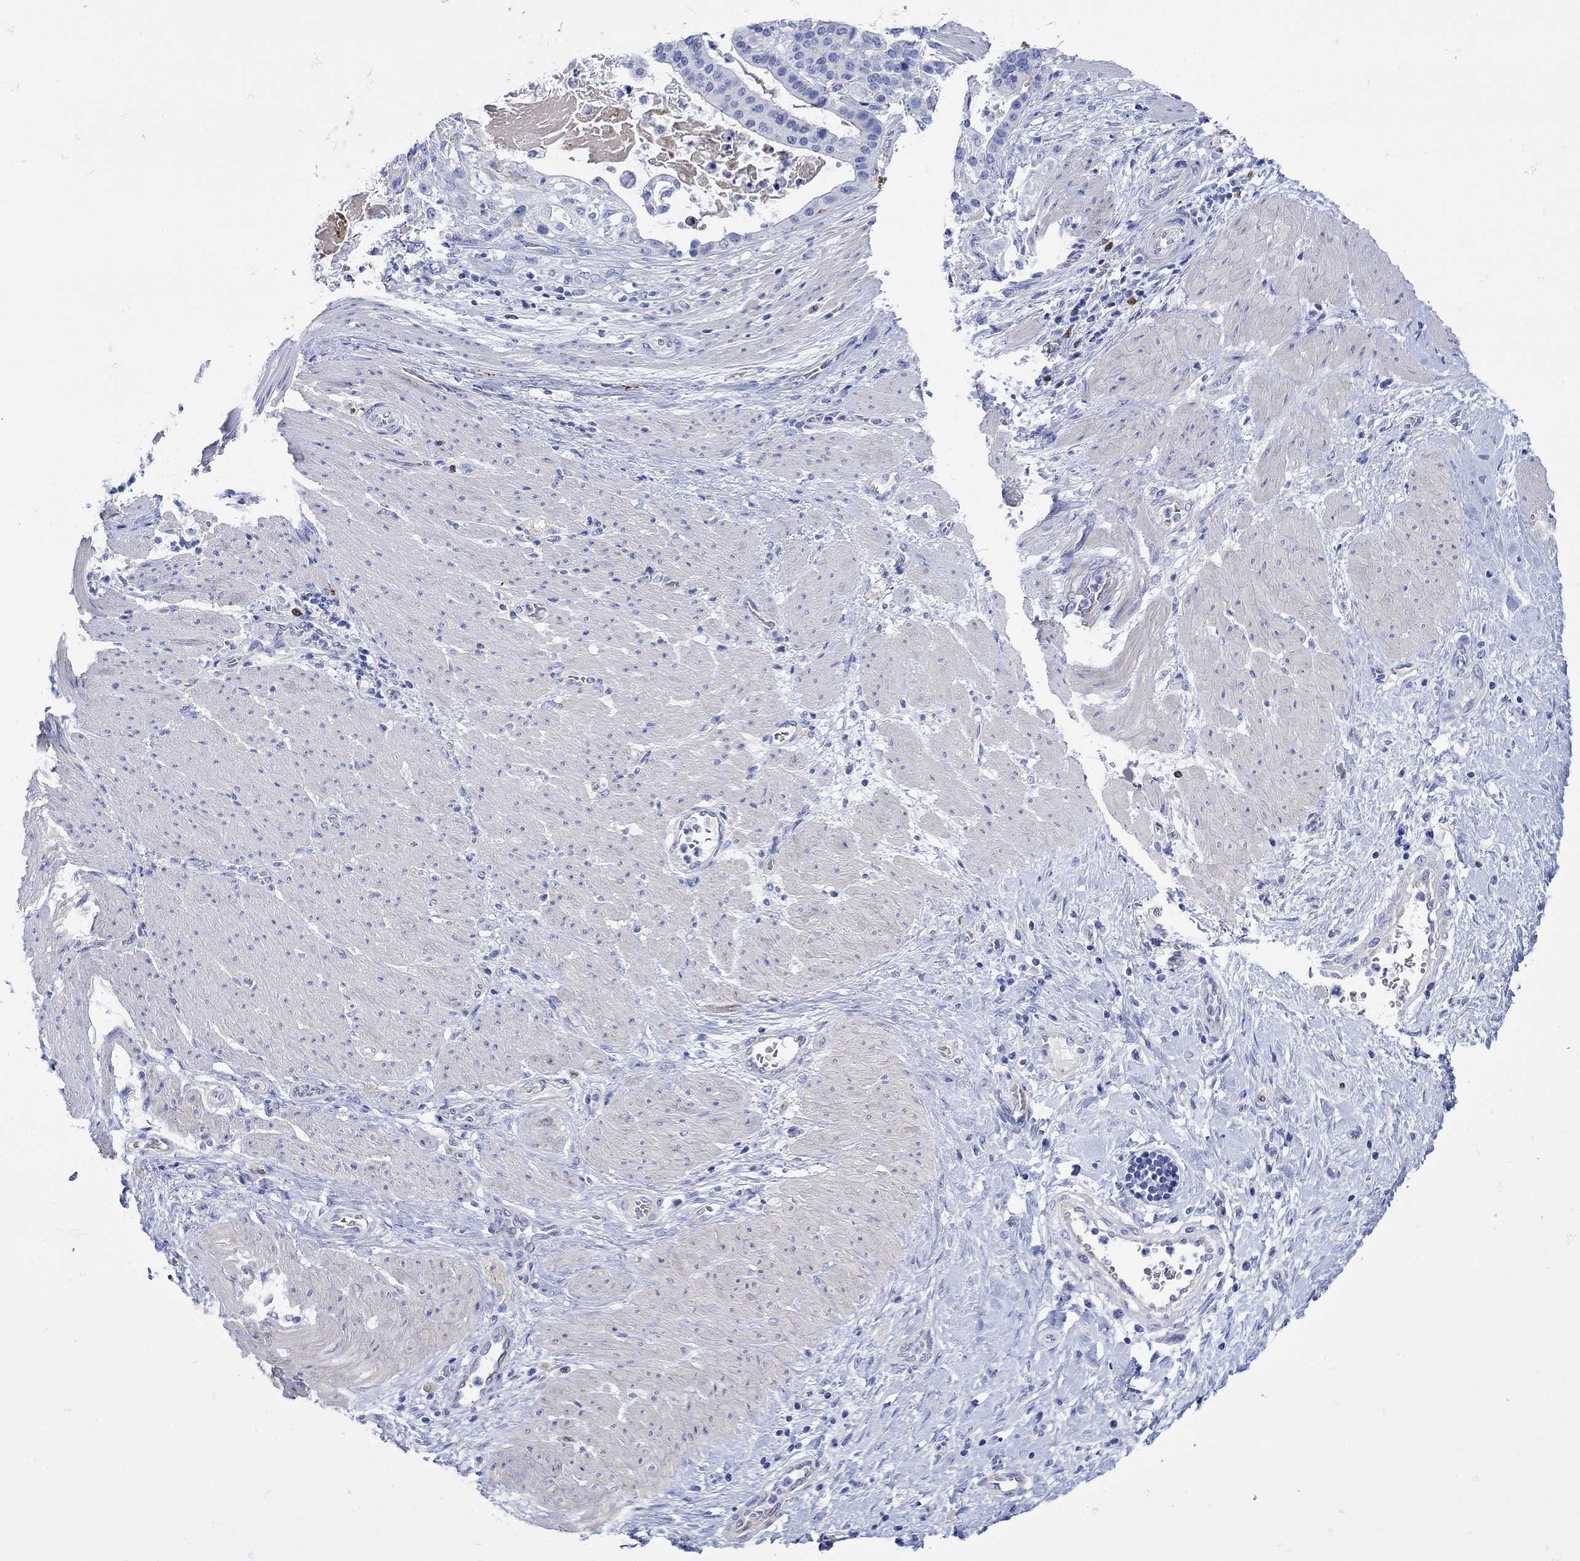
{"staining": {"intensity": "negative", "quantity": "none", "location": "none"}, "tissue": "stomach cancer", "cell_type": "Tumor cells", "image_type": "cancer", "snomed": [{"axis": "morphology", "description": "Adenocarcinoma, NOS"}, {"axis": "topography", "description": "Stomach"}], "caption": "High power microscopy photomicrograph of an IHC histopathology image of stomach cancer, revealing no significant staining in tumor cells.", "gene": "ANKMY1", "patient": {"sex": "male", "age": 48}}